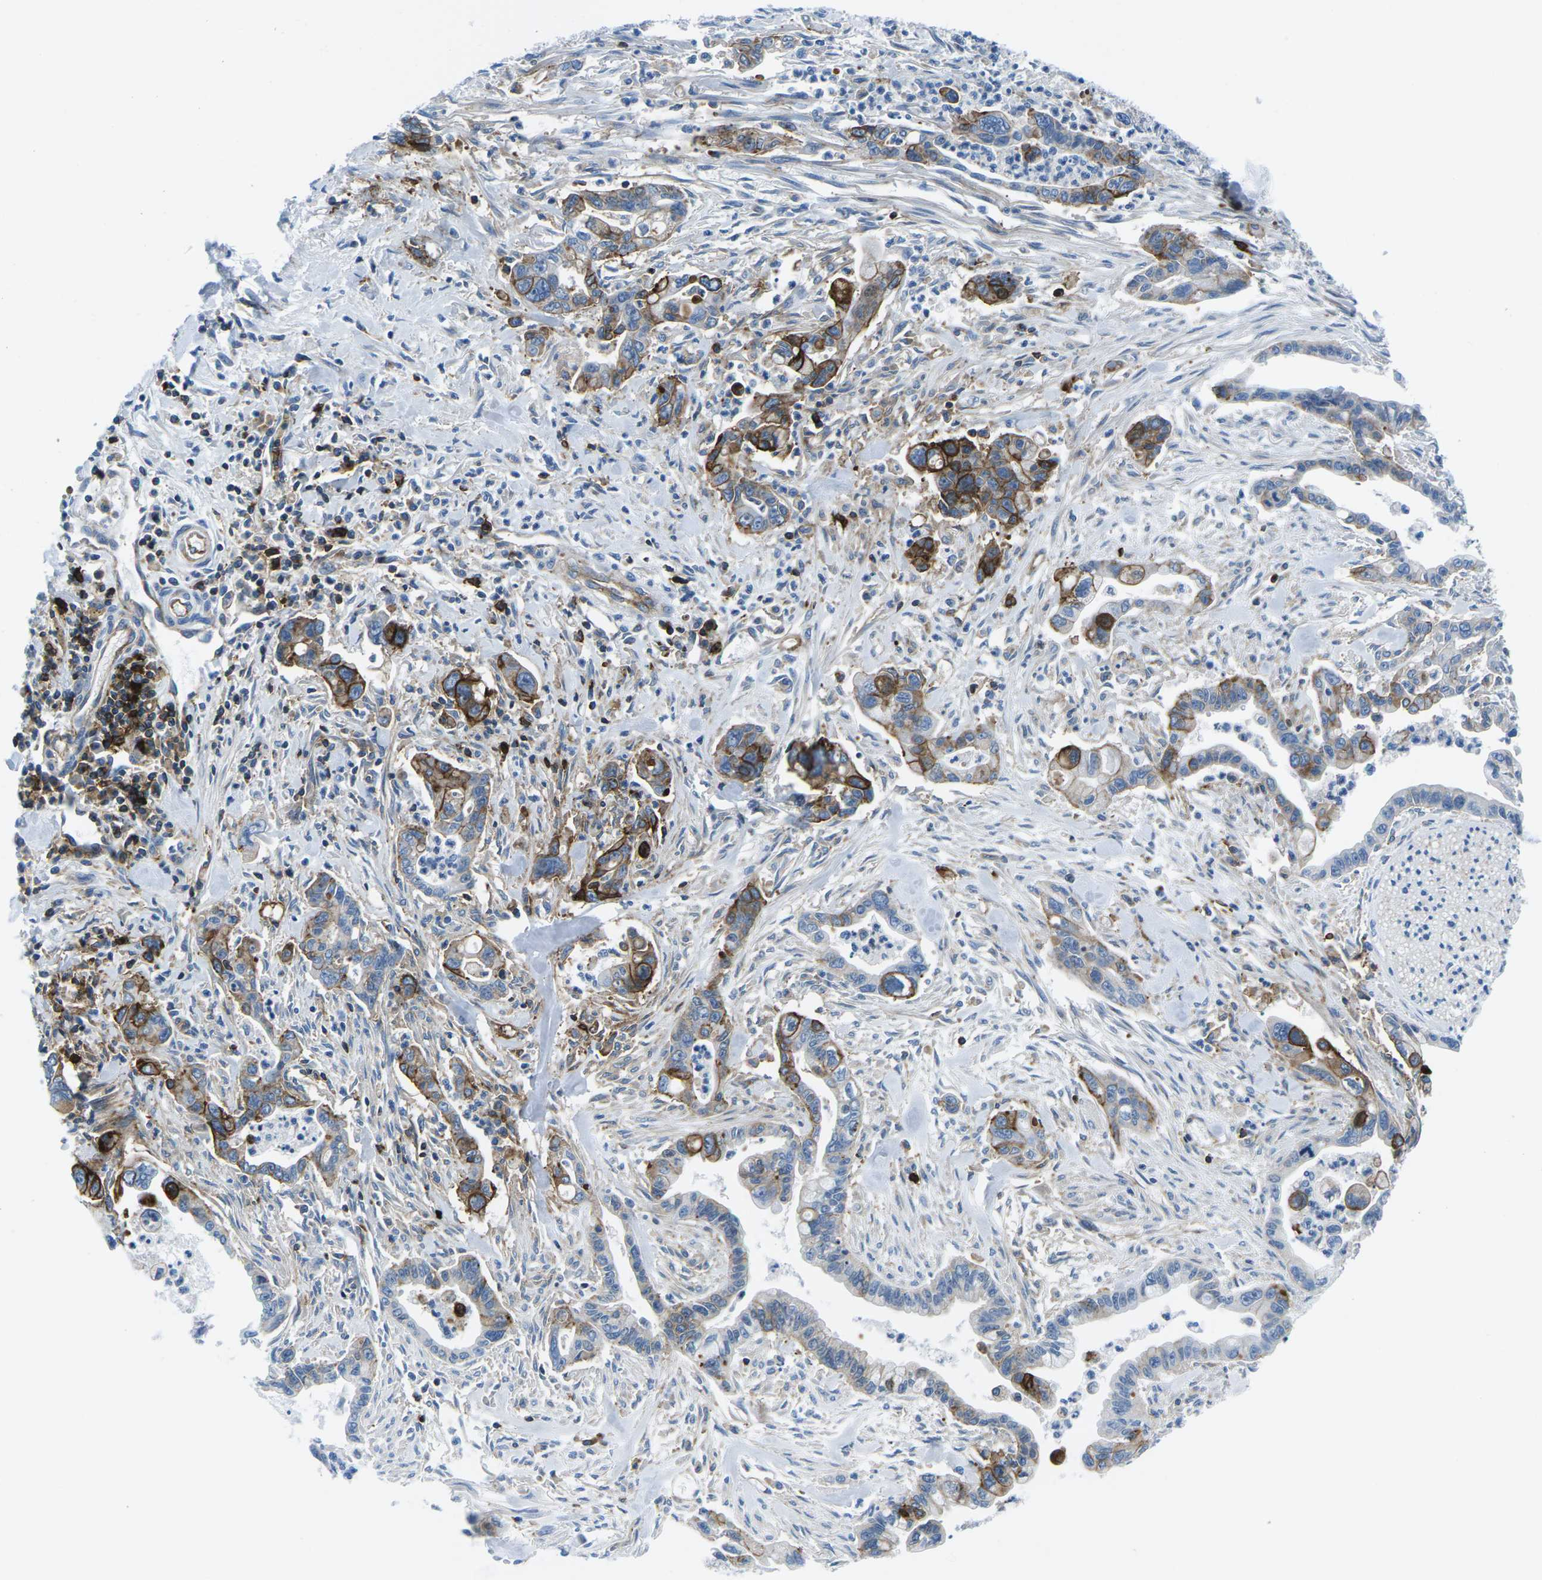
{"staining": {"intensity": "strong", "quantity": "25%-75%", "location": "cytoplasmic/membranous"}, "tissue": "pancreatic cancer", "cell_type": "Tumor cells", "image_type": "cancer", "snomed": [{"axis": "morphology", "description": "Adenocarcinoma, NOS"}, {"axis": "topography", "description": "Pancreas"}], "caption": "DAB immunohistochemical staining of human pancreatic cancer shows strong cytoplasmic/membranous protein staining in about 25%-75% of tumor cells.", "gene": "SOCS4", "patient": {"sex": "male", "age": 70}}